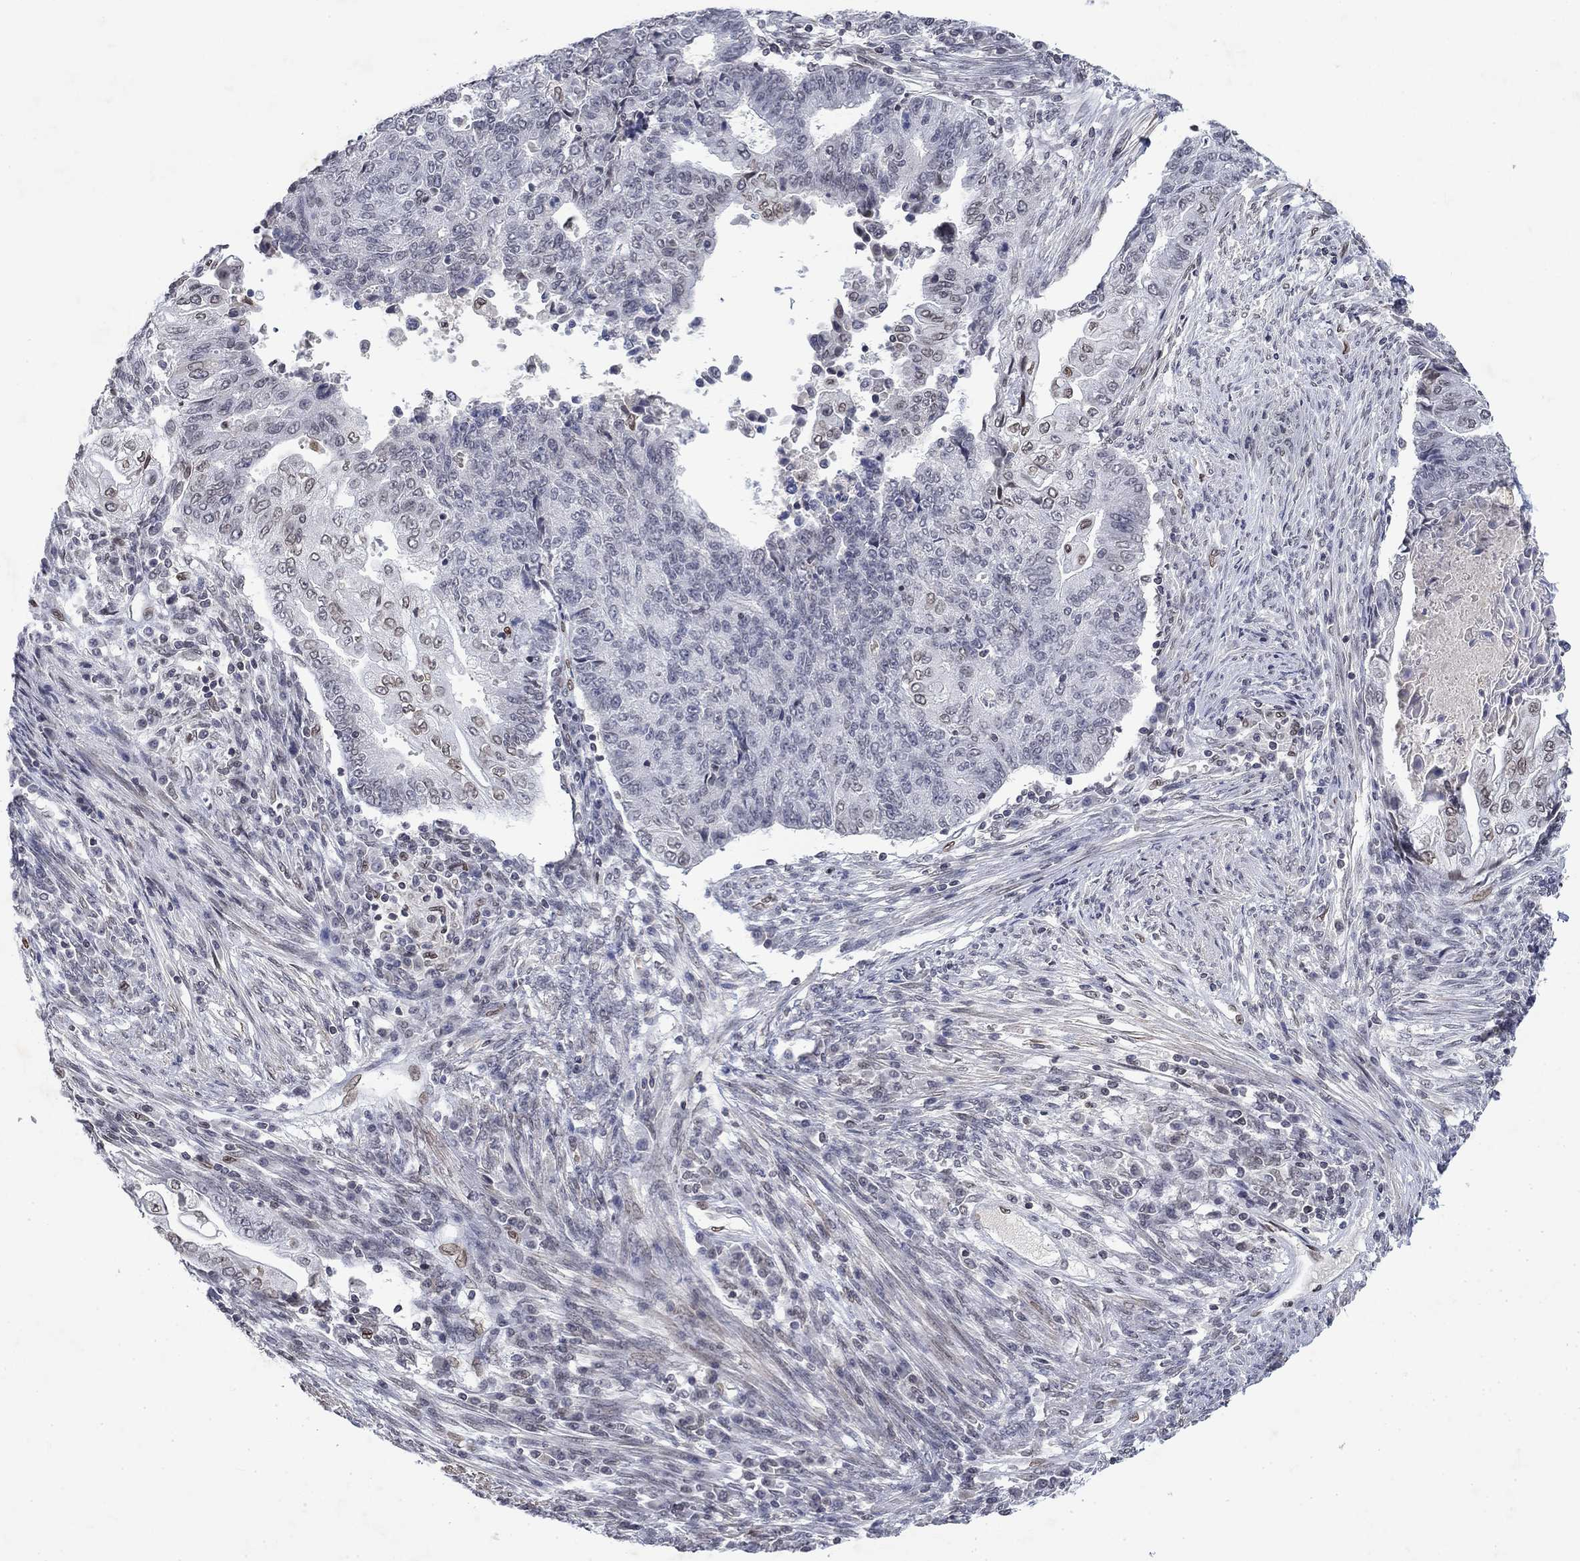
{"staining": {"intensity": "moderate", "quantity": "<25%", "location": "cytoplasmic/membranous,nuclear"}, "tissue": "endometrial cancer", "cell_type": "Tumor cells", "image_type": "cancer", "snomed": [{"axis": "morphology", "description": "Adenocarcinoma, NOS"}, {"axis": "topography", "description": "Uterus"}, {"axis": "topography", "description": "Endometrium"}], "caption": "The image exhibits staining of endometrial cancer, revealing moderate cytoplasmic/membranous and nuclear protein expression (brown color) within tumor cells.", "gene": "TOR1AIP1", "patient": {"sex": "female", "age": 54}}